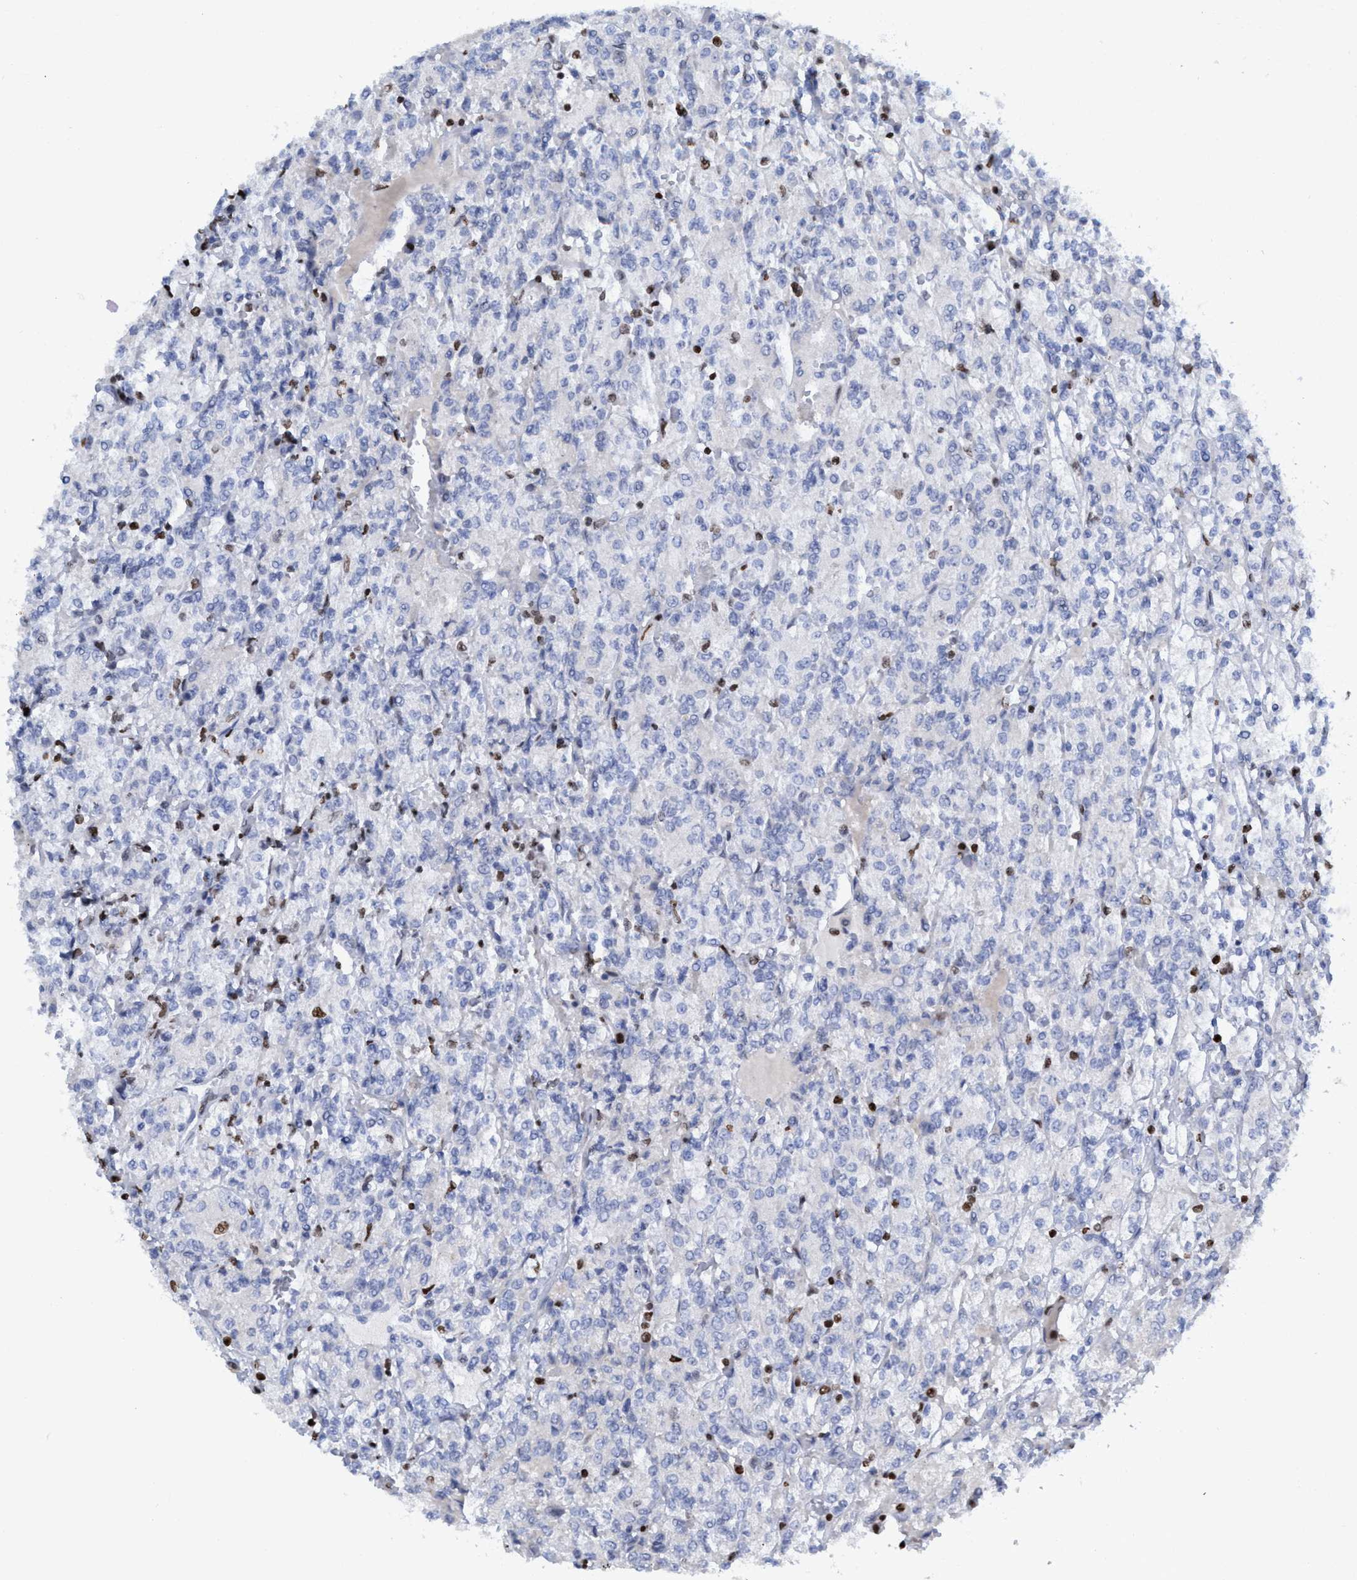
{"staining": {"intensity": "negative", "quantity": "none", "location": "none"}, "tissue": "renal cancer", "cell_type": "Tumor cells", "image_type": "cancer", "snomed": [{"axis": "morphology", "description": "Adenocarcinoma, NOS"}, {"axis": "topography", "description": "Kidney"}], "caption": "A histopathology image of renal cancer stained for a protein shows no brown staining in tumor cells.", "gene": "CBX2", "patient": {"sex": "male", "age": 77}}